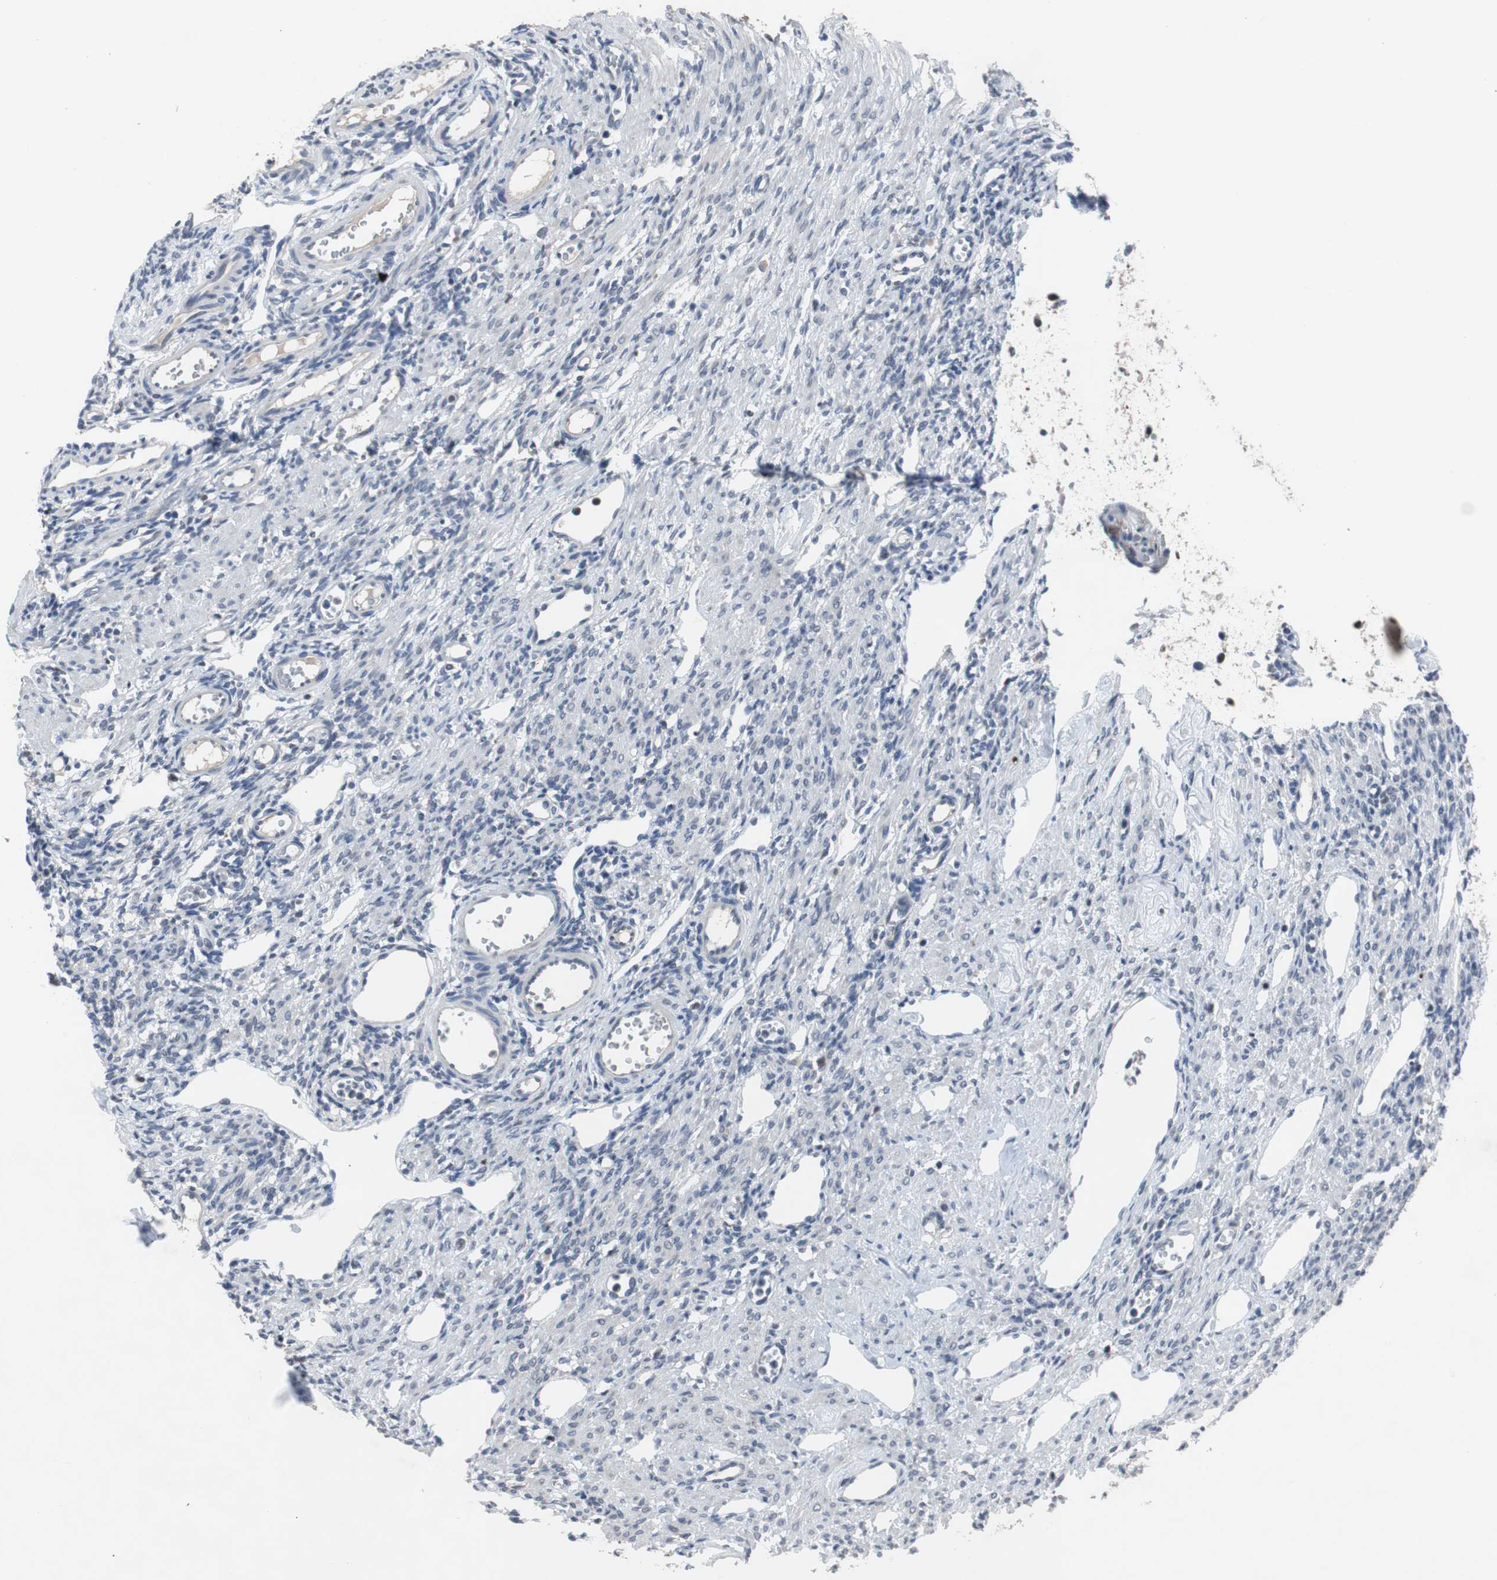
{"staining": {"intensity": "negative", "quantity": "none", "location": "none"}, "tissue": "ovary", "cell_type": "Ovarian stroma cells", "image_type": "normal", "snomed": [{"axis": "morphology", "description": "Normal tissue, NOS"}, {"axis": "topography", "description": "Ovary"}], "caption": "Ovarian stroma cells show no significant protein expression in normal ovary.", "gene": "RBM47", "patient": {"sex": "female", "age": 33}}